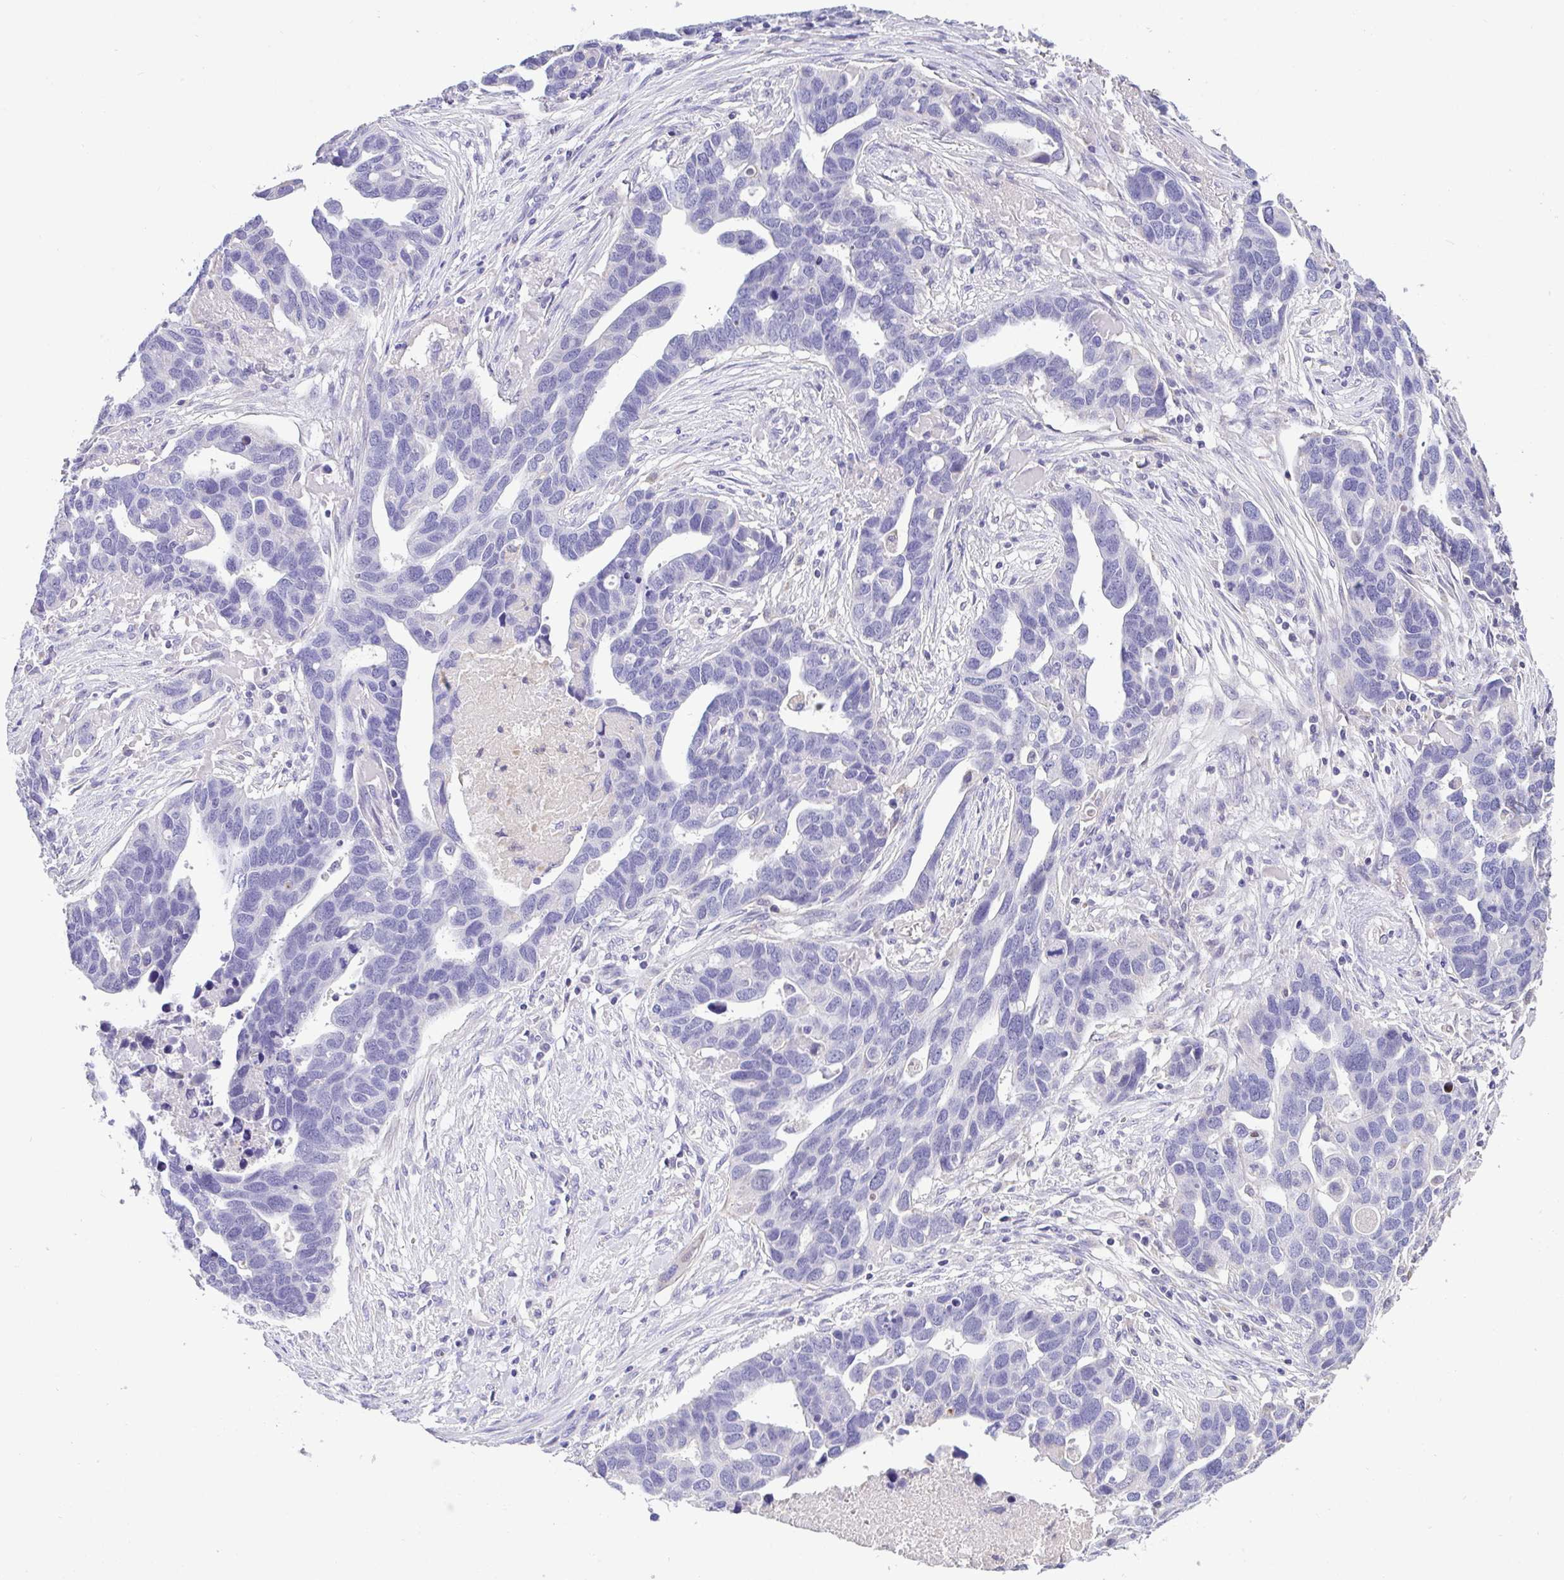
{"staining": {"intensity": "negative", "quantity": "none", "location": "none"}, "tissue": "ovarian cancer", "cell_type": "Tumor cells", "image_type": "cancer", "snomed": [{"axis": "morphology", "description": "Cystadenocarcinoma, serous, NOS"}, {"axis": "topography", "description": "Ovary"}], "caption": "Tumor cells show no significant protein expression in ovarian serous cystadenocarcinoma.", "gene": "CA10", "patient": {"sex": "female", "age": 54}}